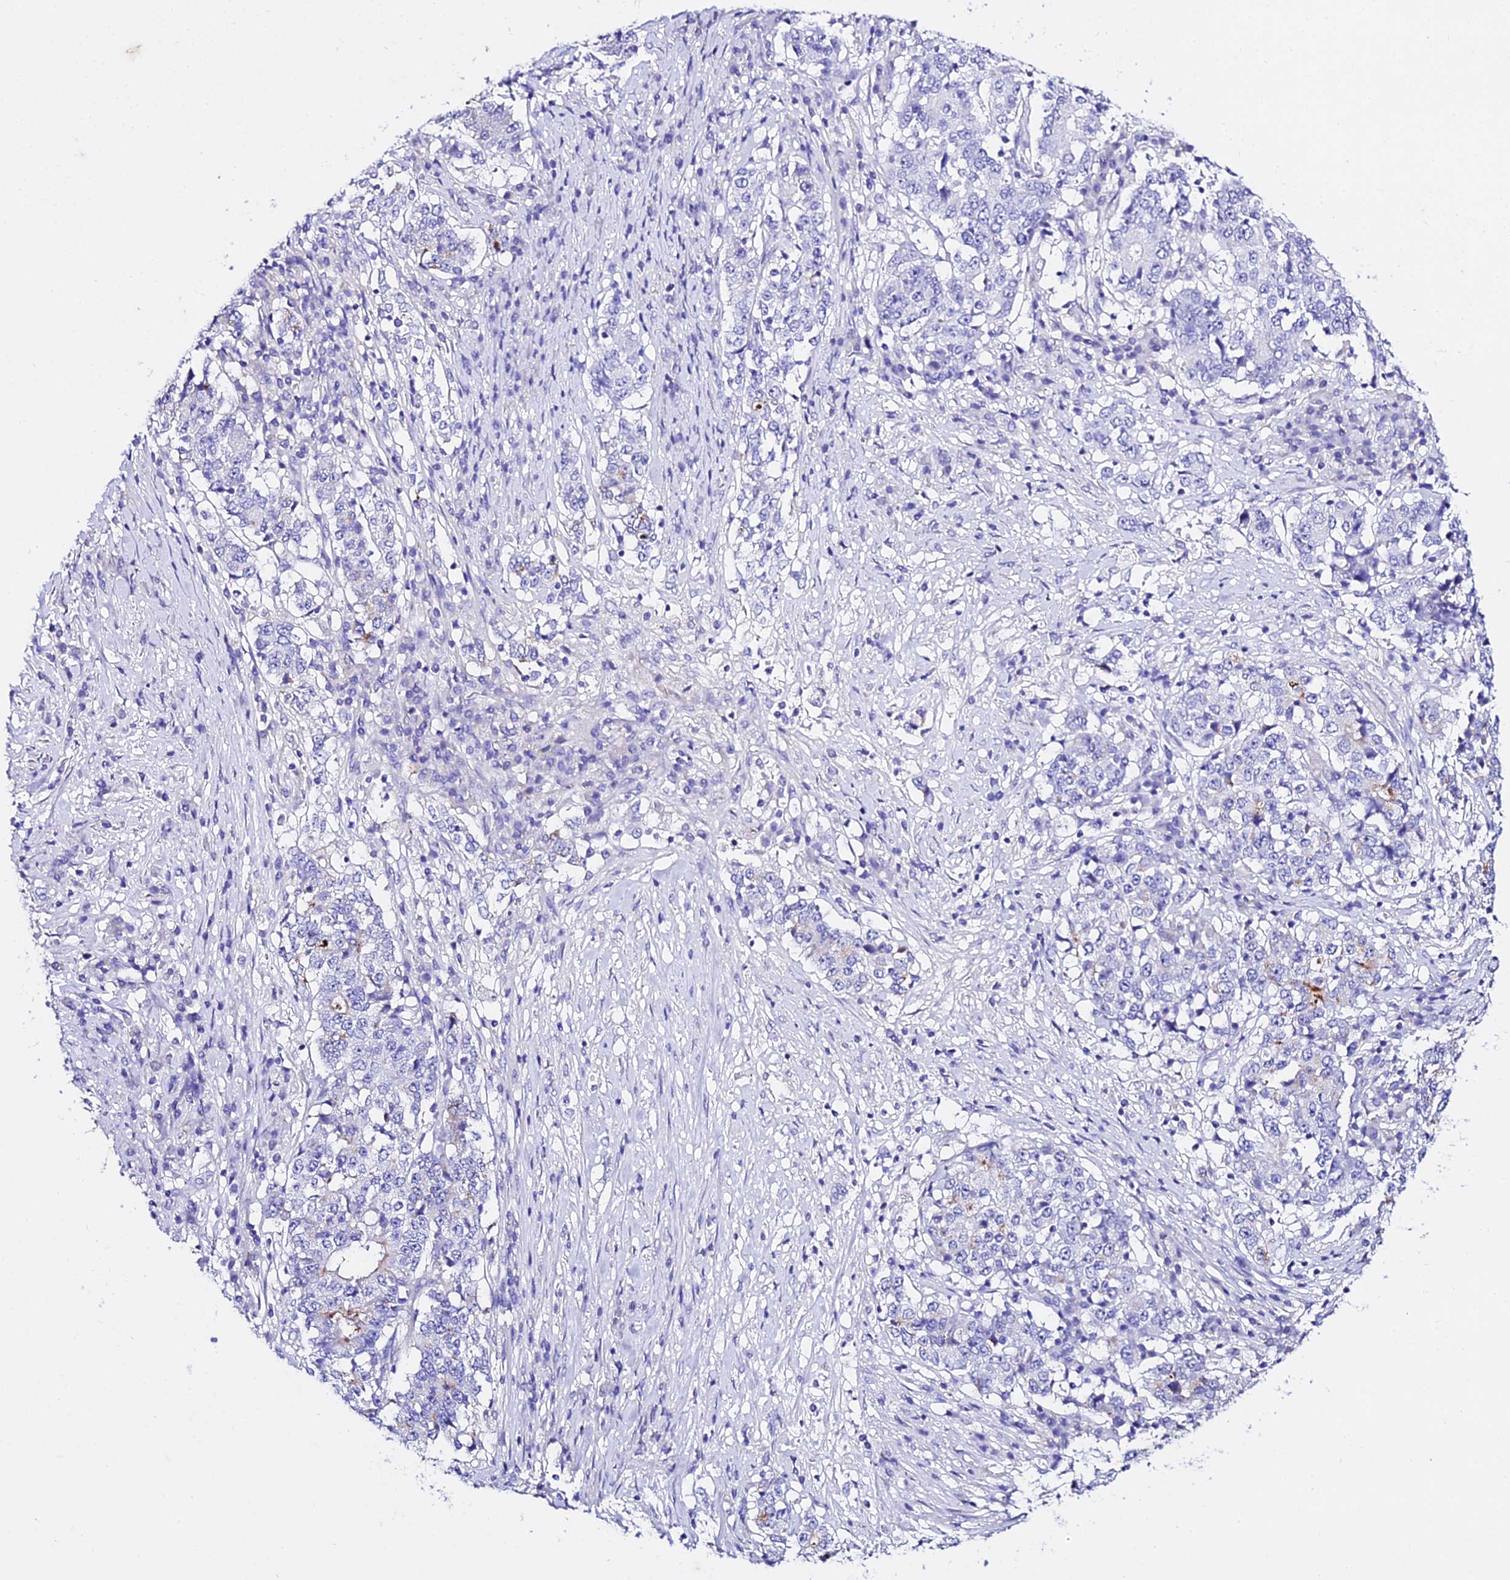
{"staining": {"intensity": "negative", "quantity": "none", "location": "none"}, "tissue": "stomach cancer", "cell_type": "Tumor cells", "image_type": "cancer", "snomed": [{"axis": "morphology", "description": "Adenocarcinoma, NOS"}, {"axis": "topography", "description": "Stomach"}], "caption": "A photomicrograph of human stomach cancer is negative for staining in tumor cells. Brightfield microscopy of immunohistochemistry (IHC) stained with DAB (3,3'-diaminobenzidine) (brown) and hematoxylin (blue), captured at high magnification.", "gene": "TMEM117", "patient": {"sex": "male", "age": 59}}